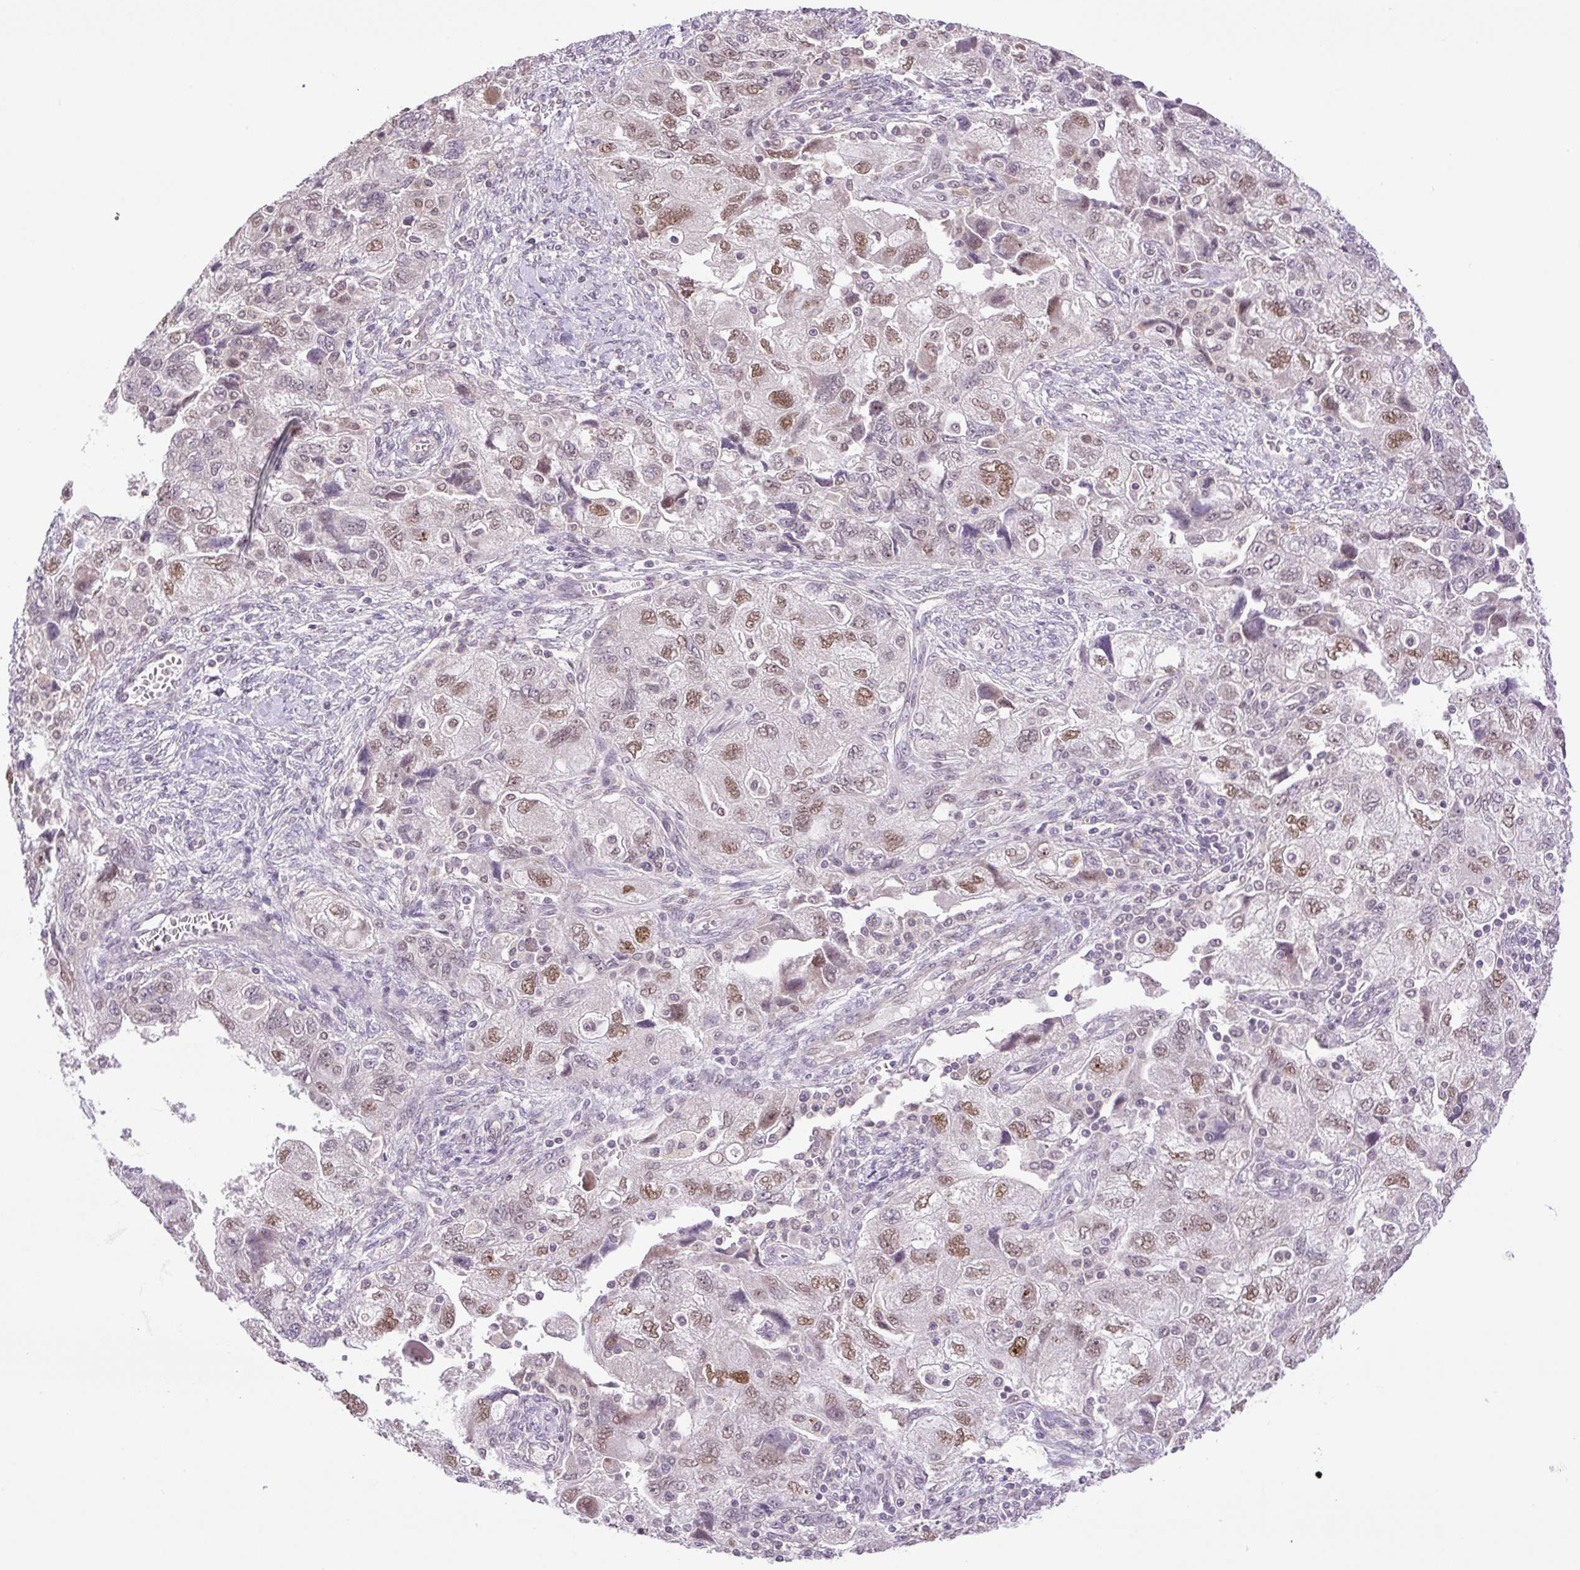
{"staining": {"intensity": "moderate", "quantity": ">75%", "location": "nuclear"}, "tissue": "ovarian cancer", "cell_type": "Tumor cells", "image_type": "cancer", "snomed": [{"axis": "morphology", "description": "Carcinoma, NOS"}, {"axis": "morphology", "description": "Cystadenocarcinoma, serous, NOS"}, {"axis": "topography", "description": "Ovary"}], "caption": "A medium amount of moderate nuclear positivity is identified in about >75% of tumor cells in carcinoma (ovarian) tissue.", "gene": "KPNA1", "patient": {"sex": "female", "age": 69}}